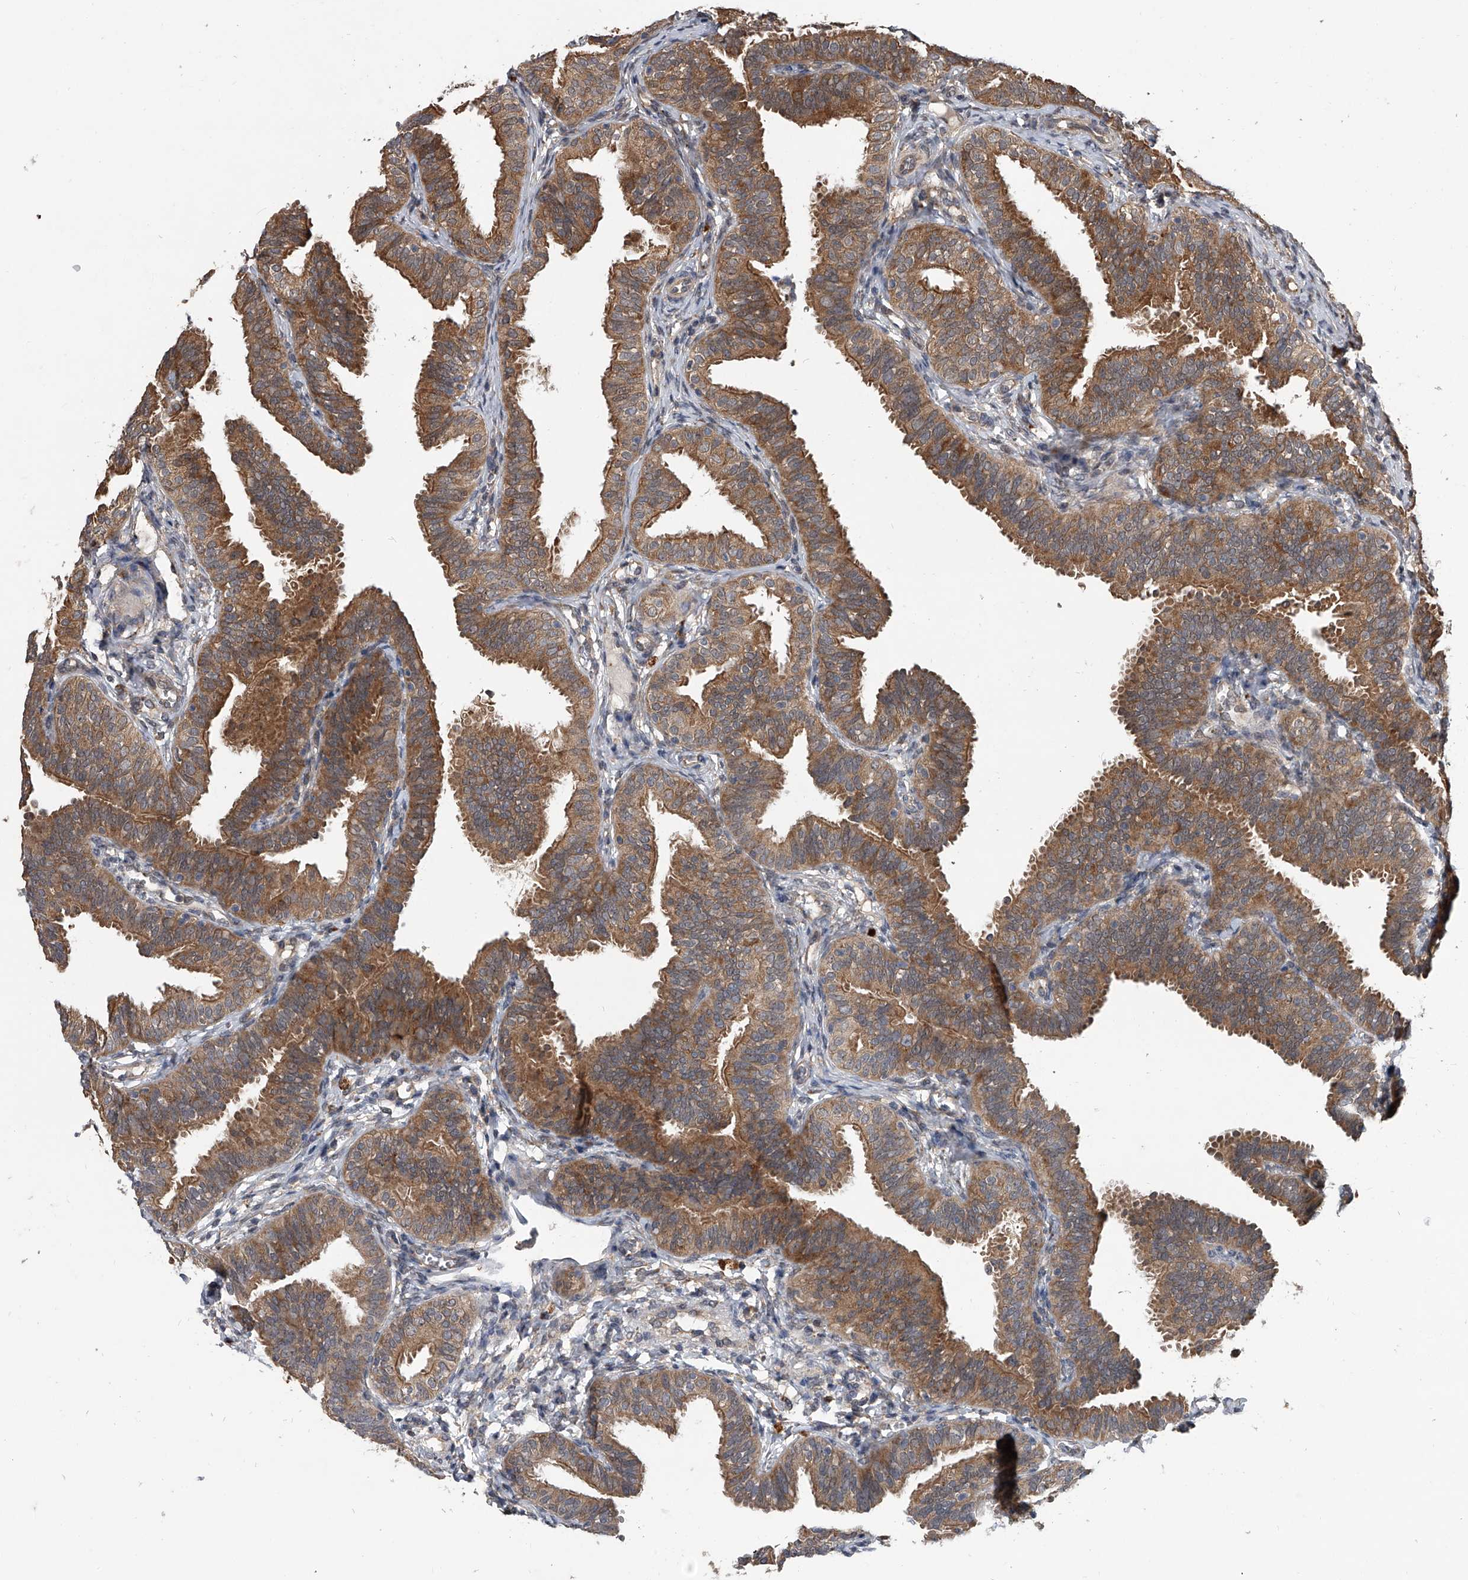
{"staining": {"intensity": "moderate", "quantity": ">75%", "location": "cytoplasmic/membranous"}, "tissue": "fallopian tube", "cell_type": "Glandular cells", "image_type": "normal", "snomed": [{"axis": "morphology", "description": "Normal tissue, NOS"}, {"axis": "topography", "description": "Fallopian tube"}], "caption": "Immunohistochemistry (IHC) (DAB (3,3'-diaminobenzidine)) staining of normal human fallopian tube shows moderate cytoplasmic/membranous protein staining in approximately >75% of glandular cells.", "gene": "GEMIN8", "patient": {"sex": "female", "age": 35}}